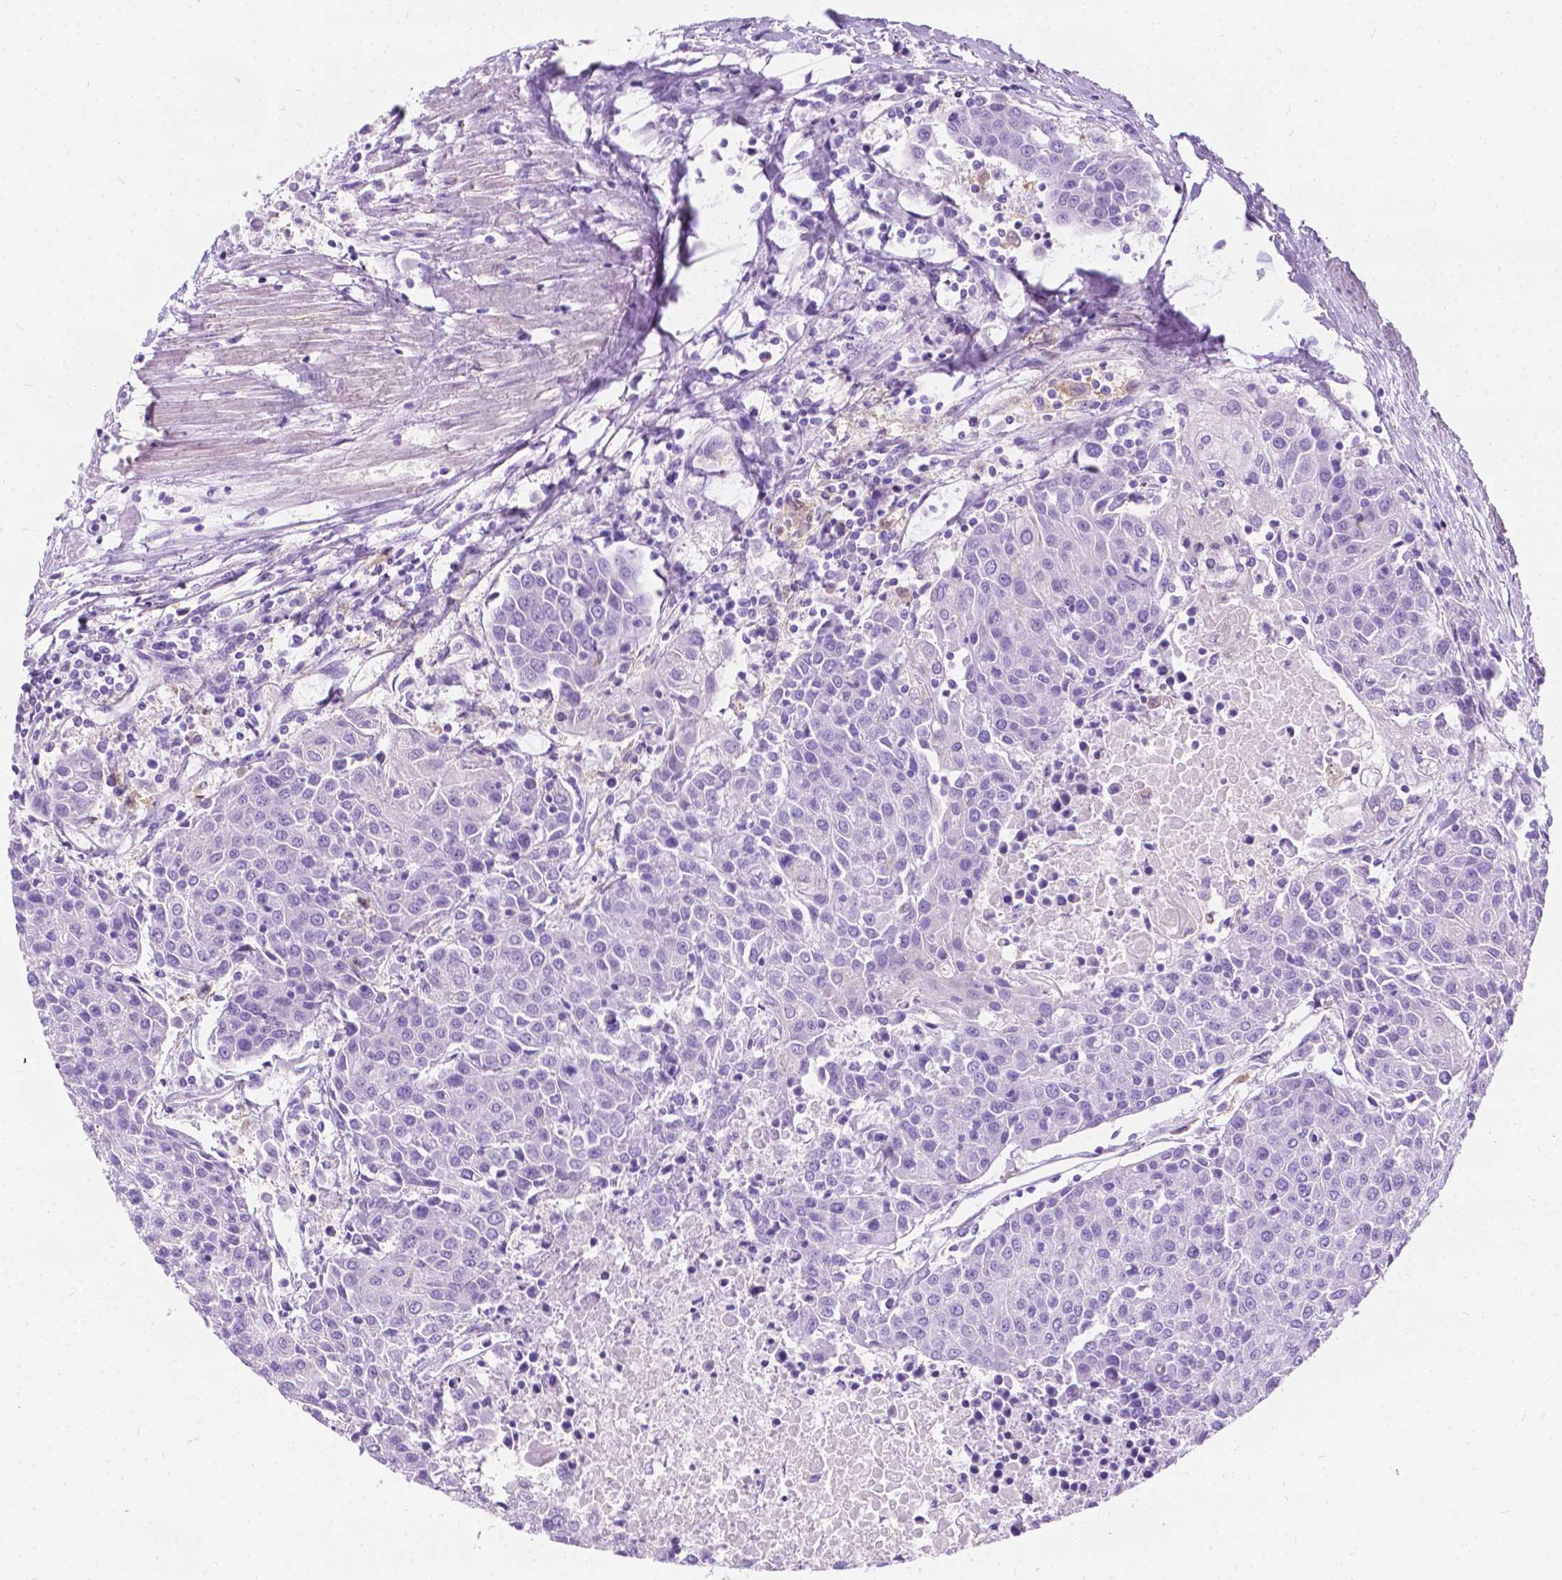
{"staining": {"intensity": "negative", "quantity": "none", "location": "none"}, "tissue": "urothelial cancer", "cell_type": "Tumor cells", "image_type": "cancer", "snomed": [{"axis": "morphology", "description": "Urothelial carcinoma, High grade"}, {"axis": "topography", "description": "Urinary bladder"}], "caption": "A histopathology image of urothelial cancer stained for a protein displays no brown staining in tumor cells.", "gene": "GNAO1", "patient": {"sex": "female", "age": 85}}